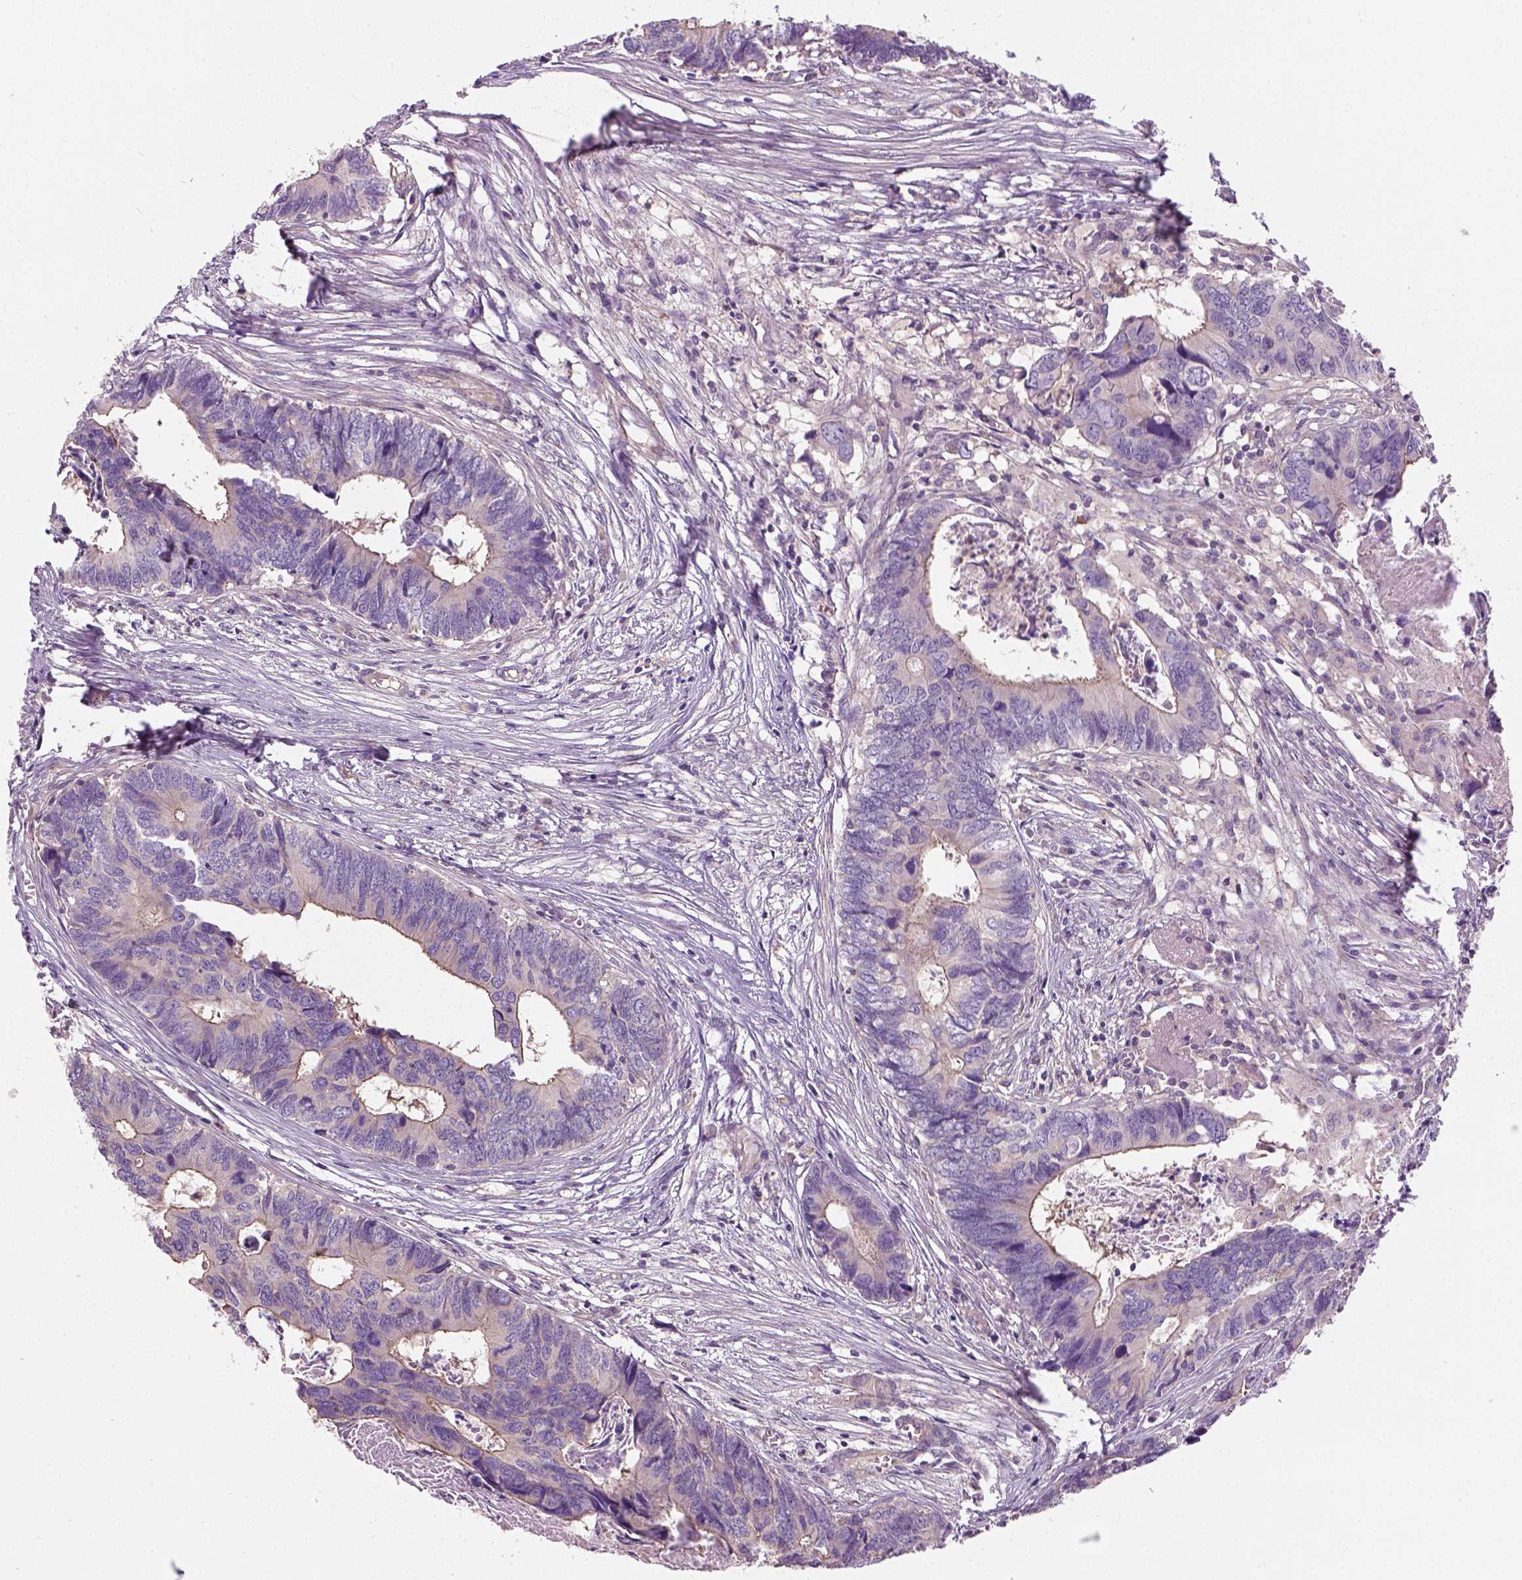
{"staining": {"intensity": "weak", "quantity": "25%-75%", "location": "cytoplasmic/membranous"}, "tissue": "colorectal cancer", "cell_type": "Tumor cells", "image_type": "cancer", "snomed": [{"axis": "morphology", "description": "Adenocarcinoma, NOS"}, {"axis": "topography", "description": "Colon"}], "caption": "Immunohistochemistry micrograph of colorectal cancer (adenocarcinoma) stained for a protein (brown), which demonstrates low levels of weak cytoplasmic/membranous staining in approximately 25%-75% of tumor cells.", "gene": "CRACR2A", "patient": {"sex": "female", "age": 82}}